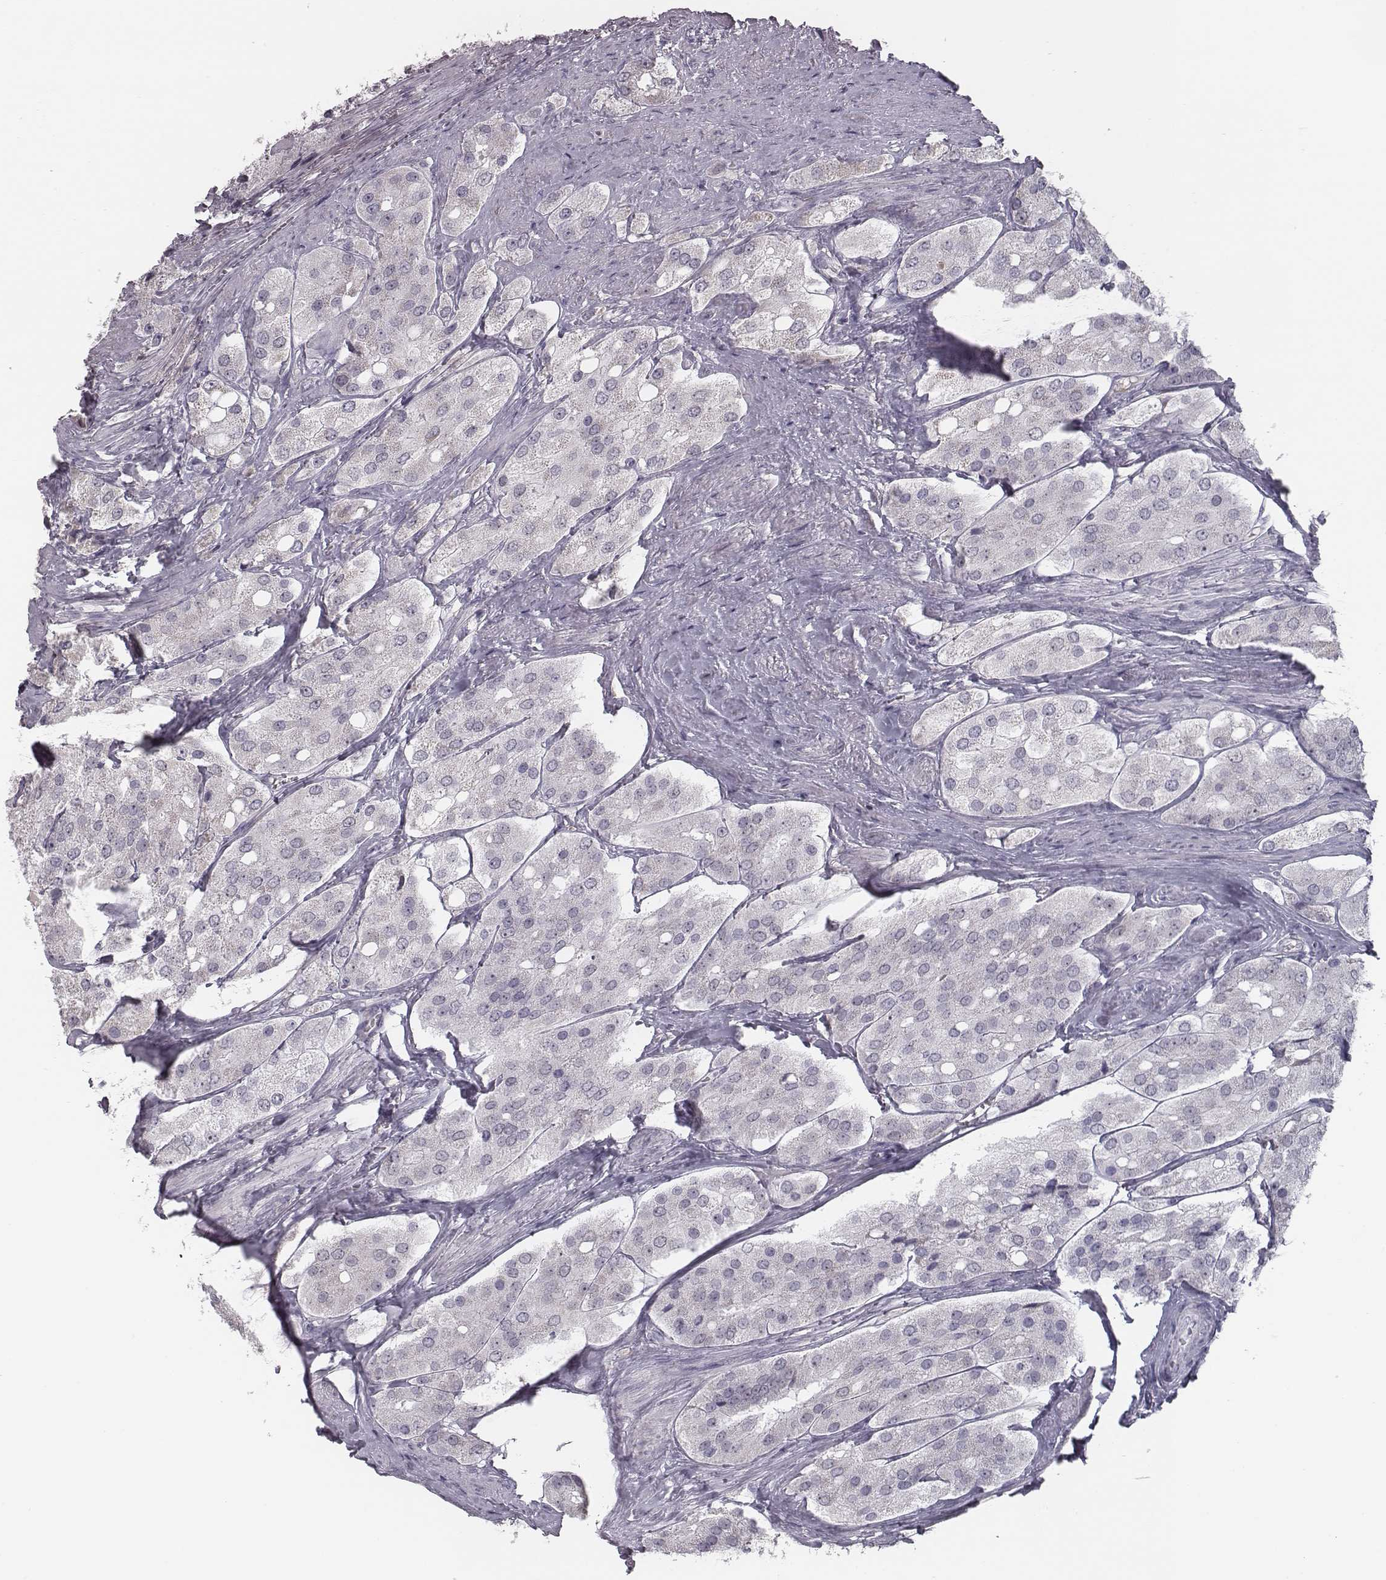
{"staining": {"intensity": "negative", "quantity": "none", "location": "none"}, "tissue": "prostate cancer", "cell_type": "Tumor cells", "image_type": "cancer", "snomed": [{"axis": "morphology", "description": "Adenocarcinoma, Low grade"}, {"axis": "topography", "description": "Prostate"}], "caption": "Protein analysis of prostate adenocarcinoma (low-grade) reveals no significant staining in tumor cells.", "gene": "SEPTIN14", "patient": {"sex": "male", "age": 69}}